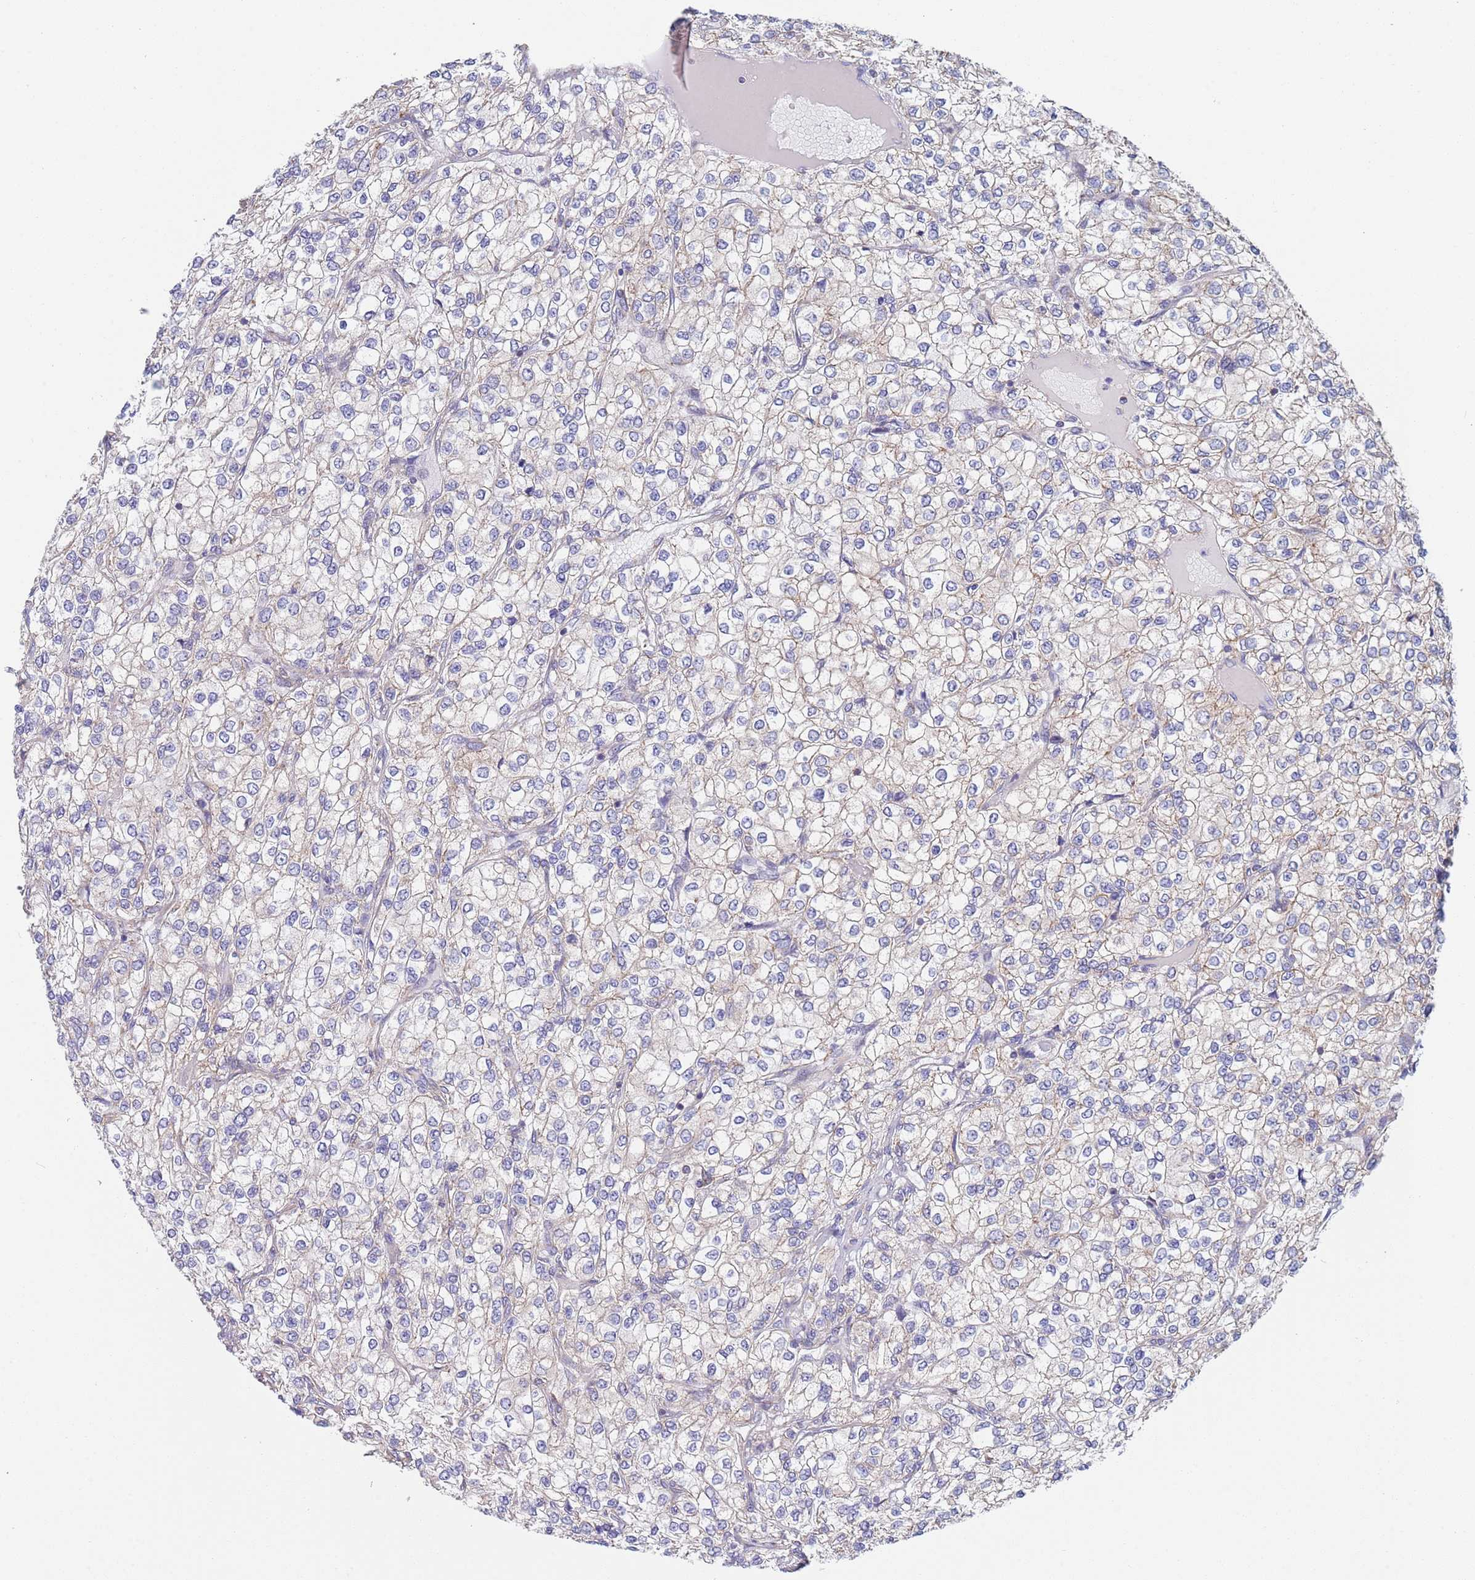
{"staining": {"intensity": "weak", "quantity": "<25%", "location": "cytoplasmic/membranous"}, "tissue": "renal cancer", "cell_type": "Tumor cells", "image_type": "cancer", "snomed": [{"axis": "morphology", "description": "Adenocarcinoma, NOS"}, {"axis": "topography", "description": "Kidney"}], "caption": "Protein analysis of renal cancer exhibits no significant positivity in tumor cells. (DAB immunohistochemistry (IHC), high magnification).", "gene": "PWWP3A", "patient": {"sex": "male", "age": 80}}